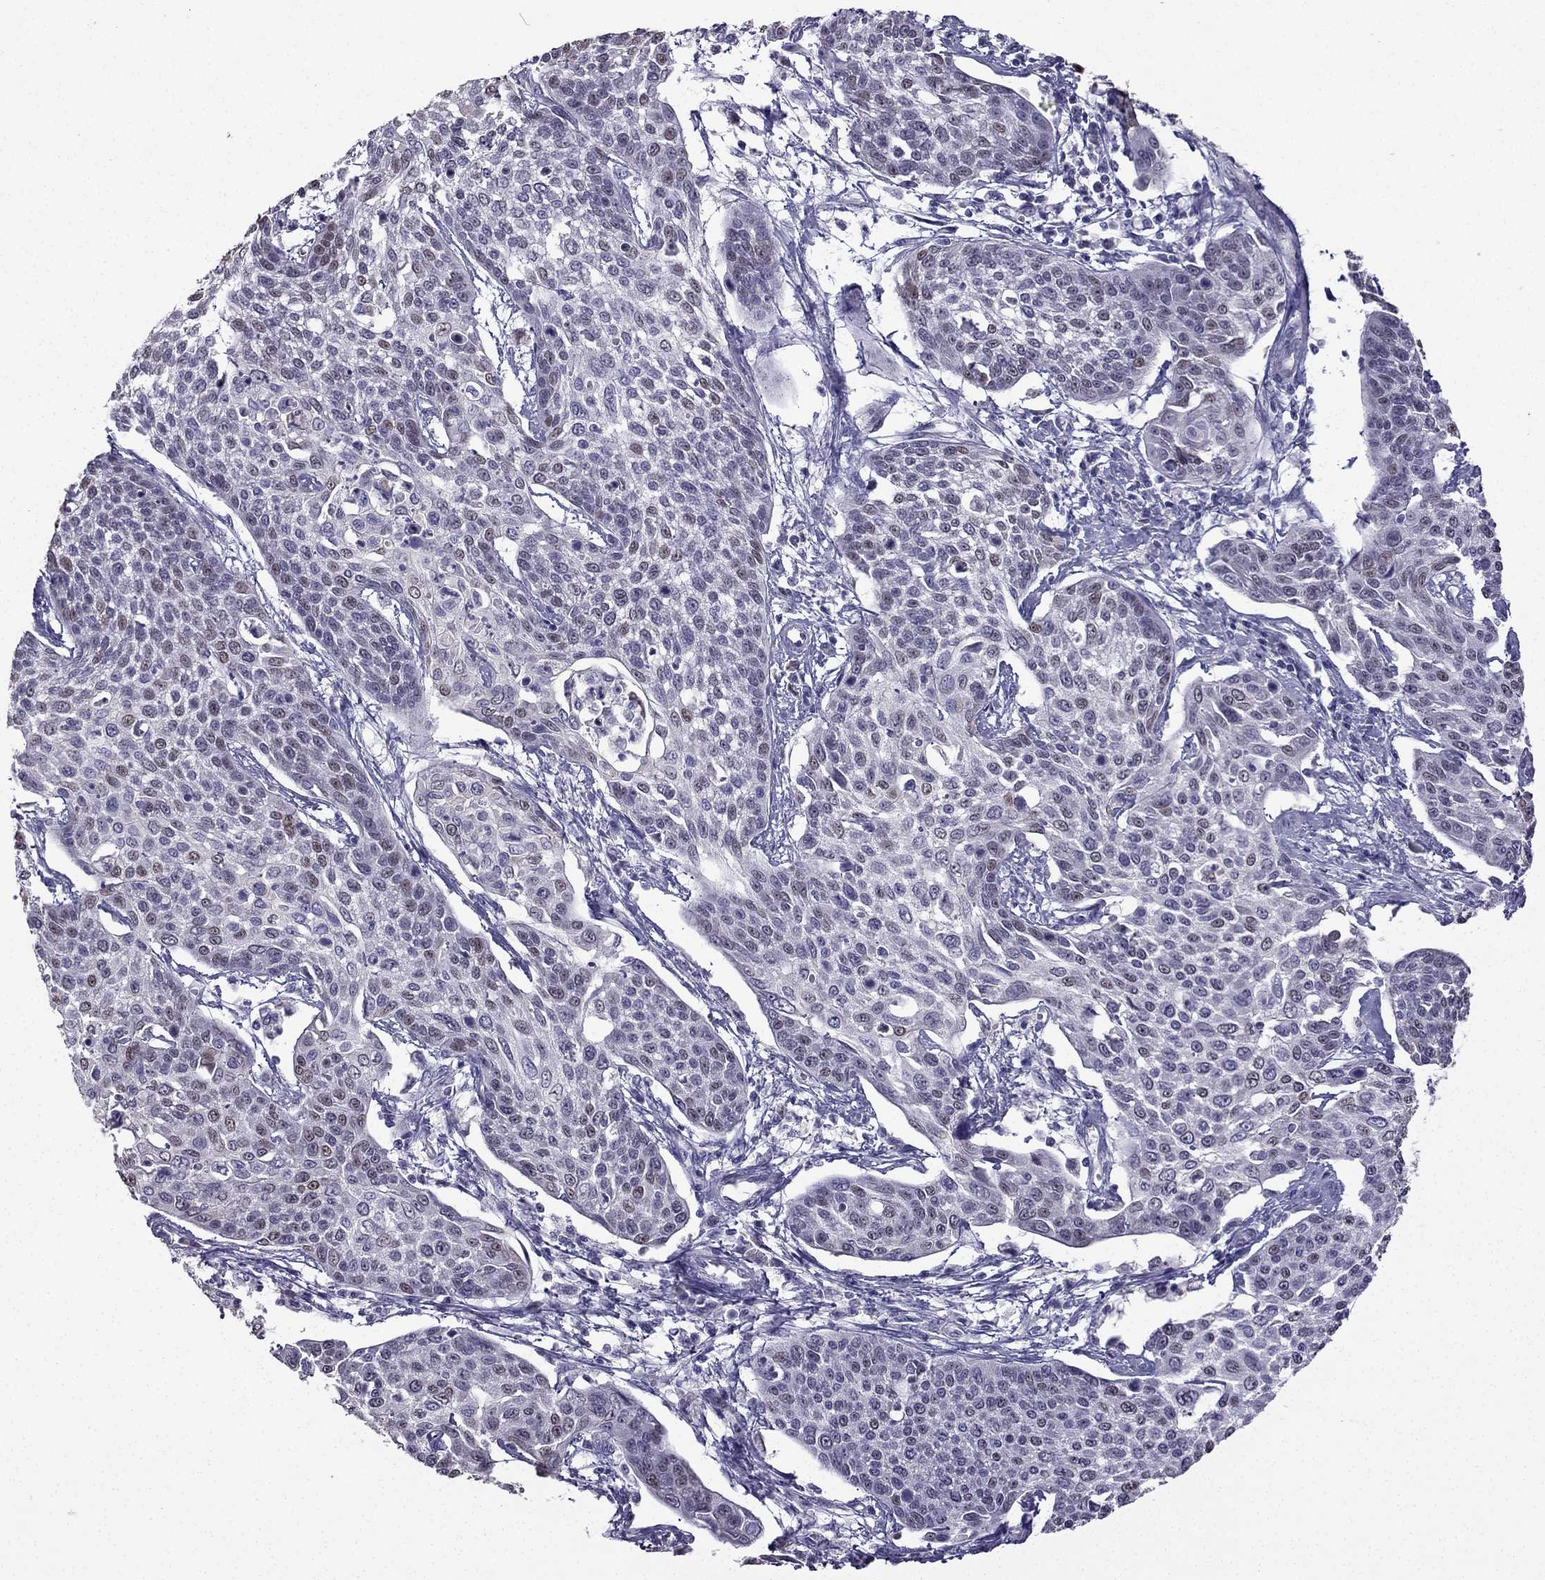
{"staining": {"intensity": "moderate", "quantity": "<25%", "location": "nuclear"}, "tissue": "cervical cancer", "cell_type": "Tumor cells", "image_type": "cancer", "snomed": [{"axis": "morphology", "description": "Squamous cell carcinoma, NOS"}, {"axis": "topography", "description": "Cervix"}], "caption": "Moderate nuclear protein positivity is identified in about <25% of tumor cells in cervical squamous cell carcinoma.", "gene": "UHRF1", "patient": {"sex": "female", "age": 34}}